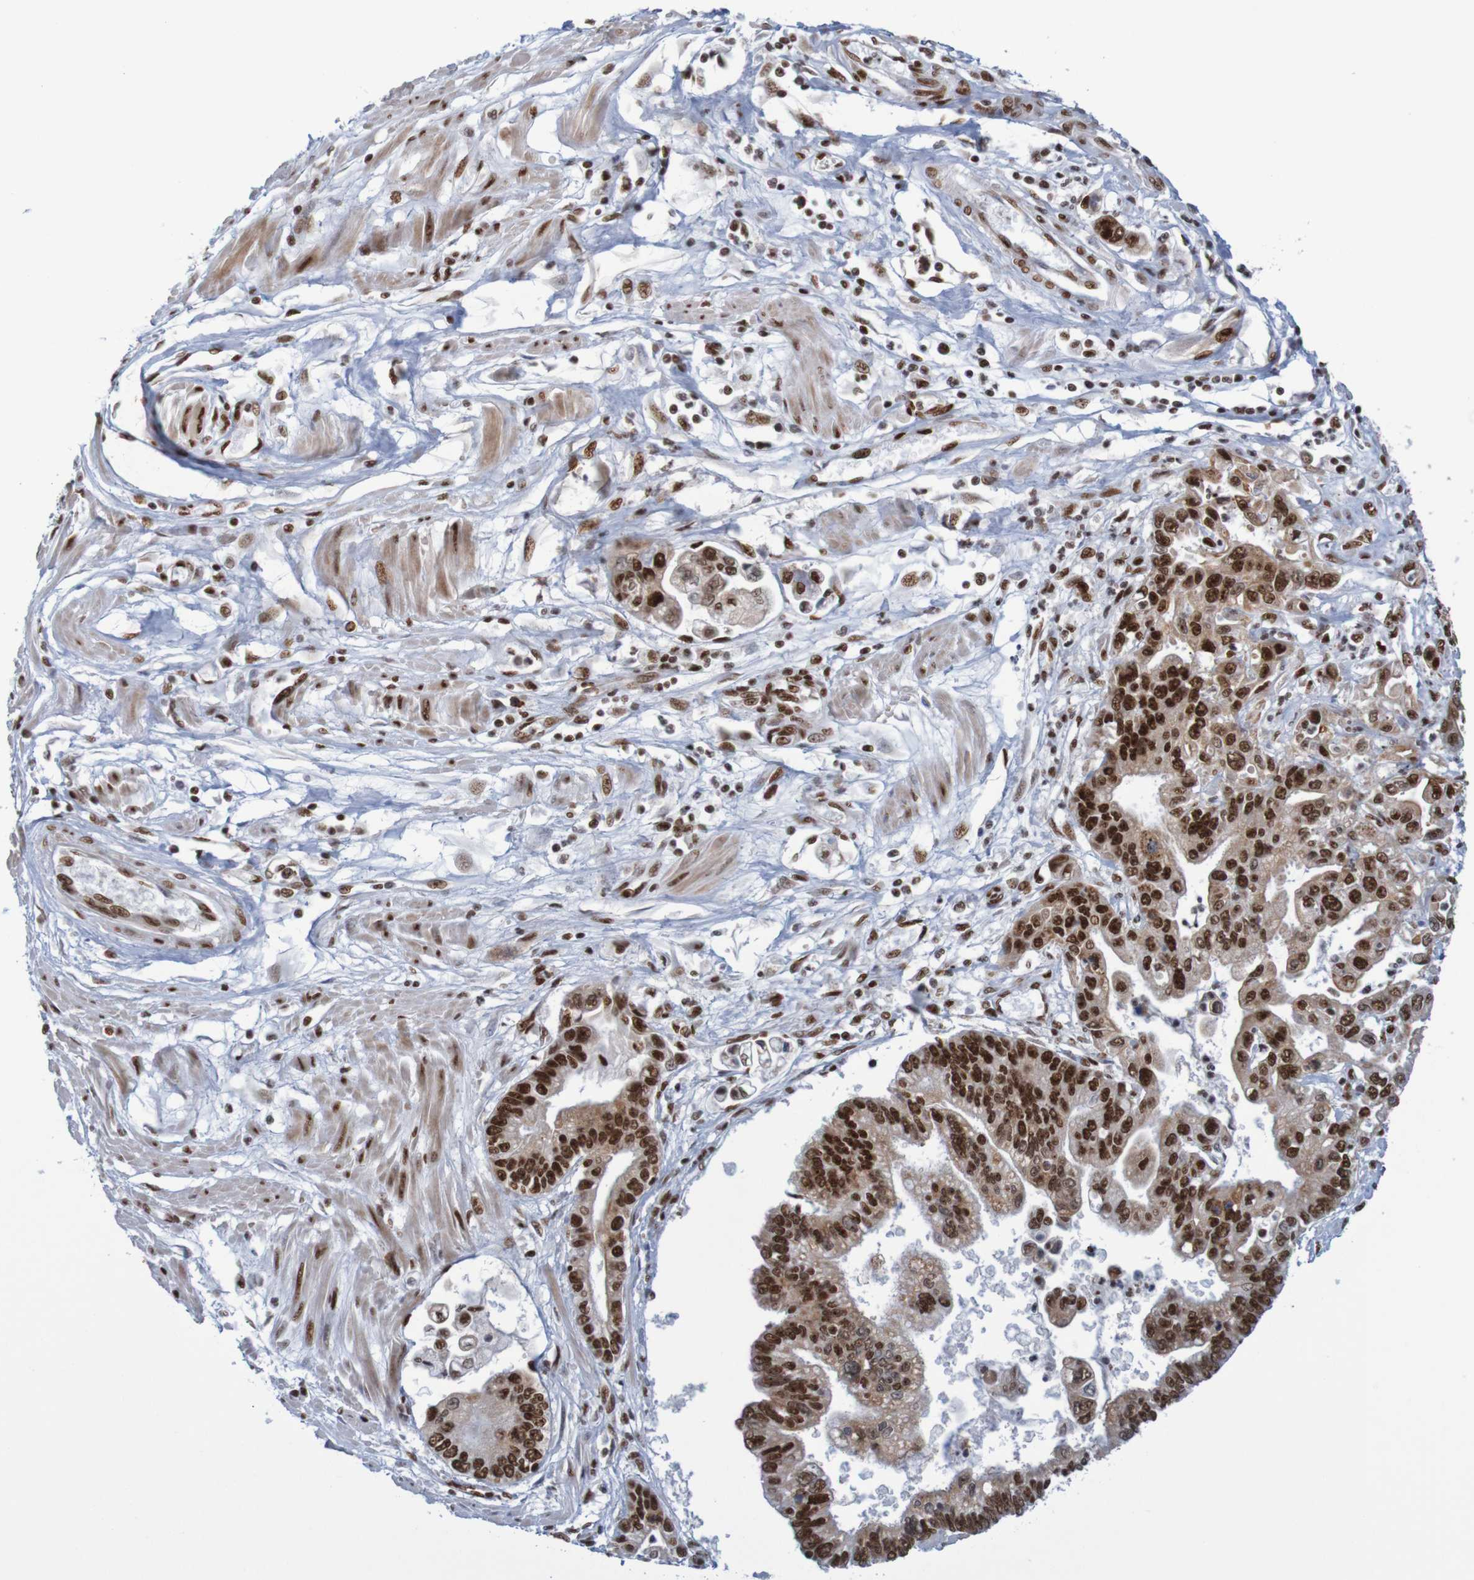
{"staining": {"intensity": "strong", "quantity": ">75%", "location": "nuclear"}, "tissue": "pancreatic cancer", "cell_type": "Tumor cells", "image_type": "cancer", "snomed": [{"axis": "morphology", "description": "Adenocarcinoma, NOS"}, {"axis": "topography", "description": "Pancreas"}], "caption": "High-power microscopy captured an IHC micrograph of pancreatic cancer (adenocarcinoma), revealing strong nuclear expression in approximately >75% of tumor cells.", "gene": "THRAP3", "patient": {"sex": "male", "age": 56}}